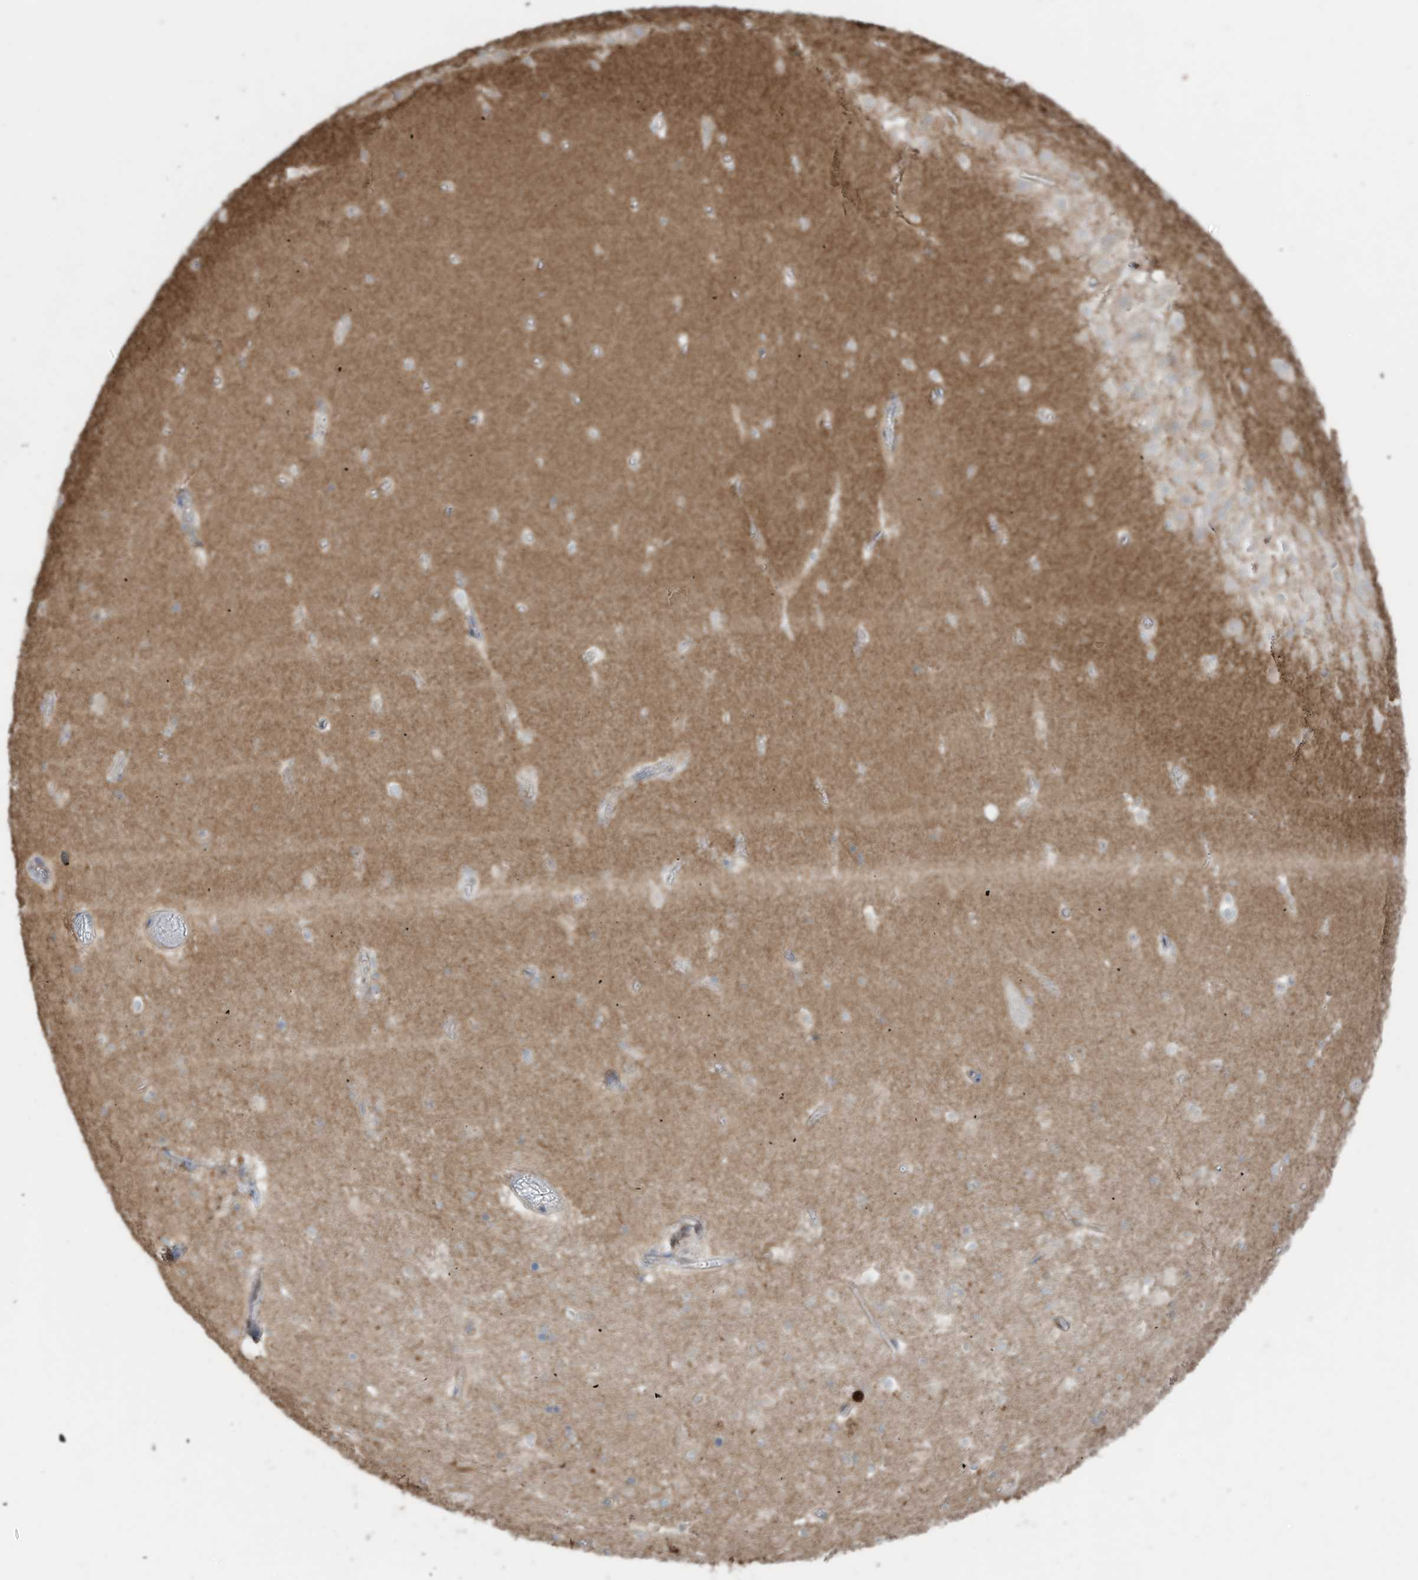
{"staining": {"intensity": "negative", "quantity": "none", "location": "none"}, "tissue": "hippocampus", "cell_type": "Glial cells", "image_type": "normal", "snomed": [{"axis": "morphology", "description": "Normal tissue, NOS"}, {"axis": "topography", "description": "Hippocampus"}], "caption": "Hippocampus was stained to show a protein in brown. There is no significant positivity in glial cells. (DAB (3,3'-diaminobenzidine) immunohistochemistry, high magnification).", "gene": "SLC17A7", "patient": {"sex": "female", "age": 52}}